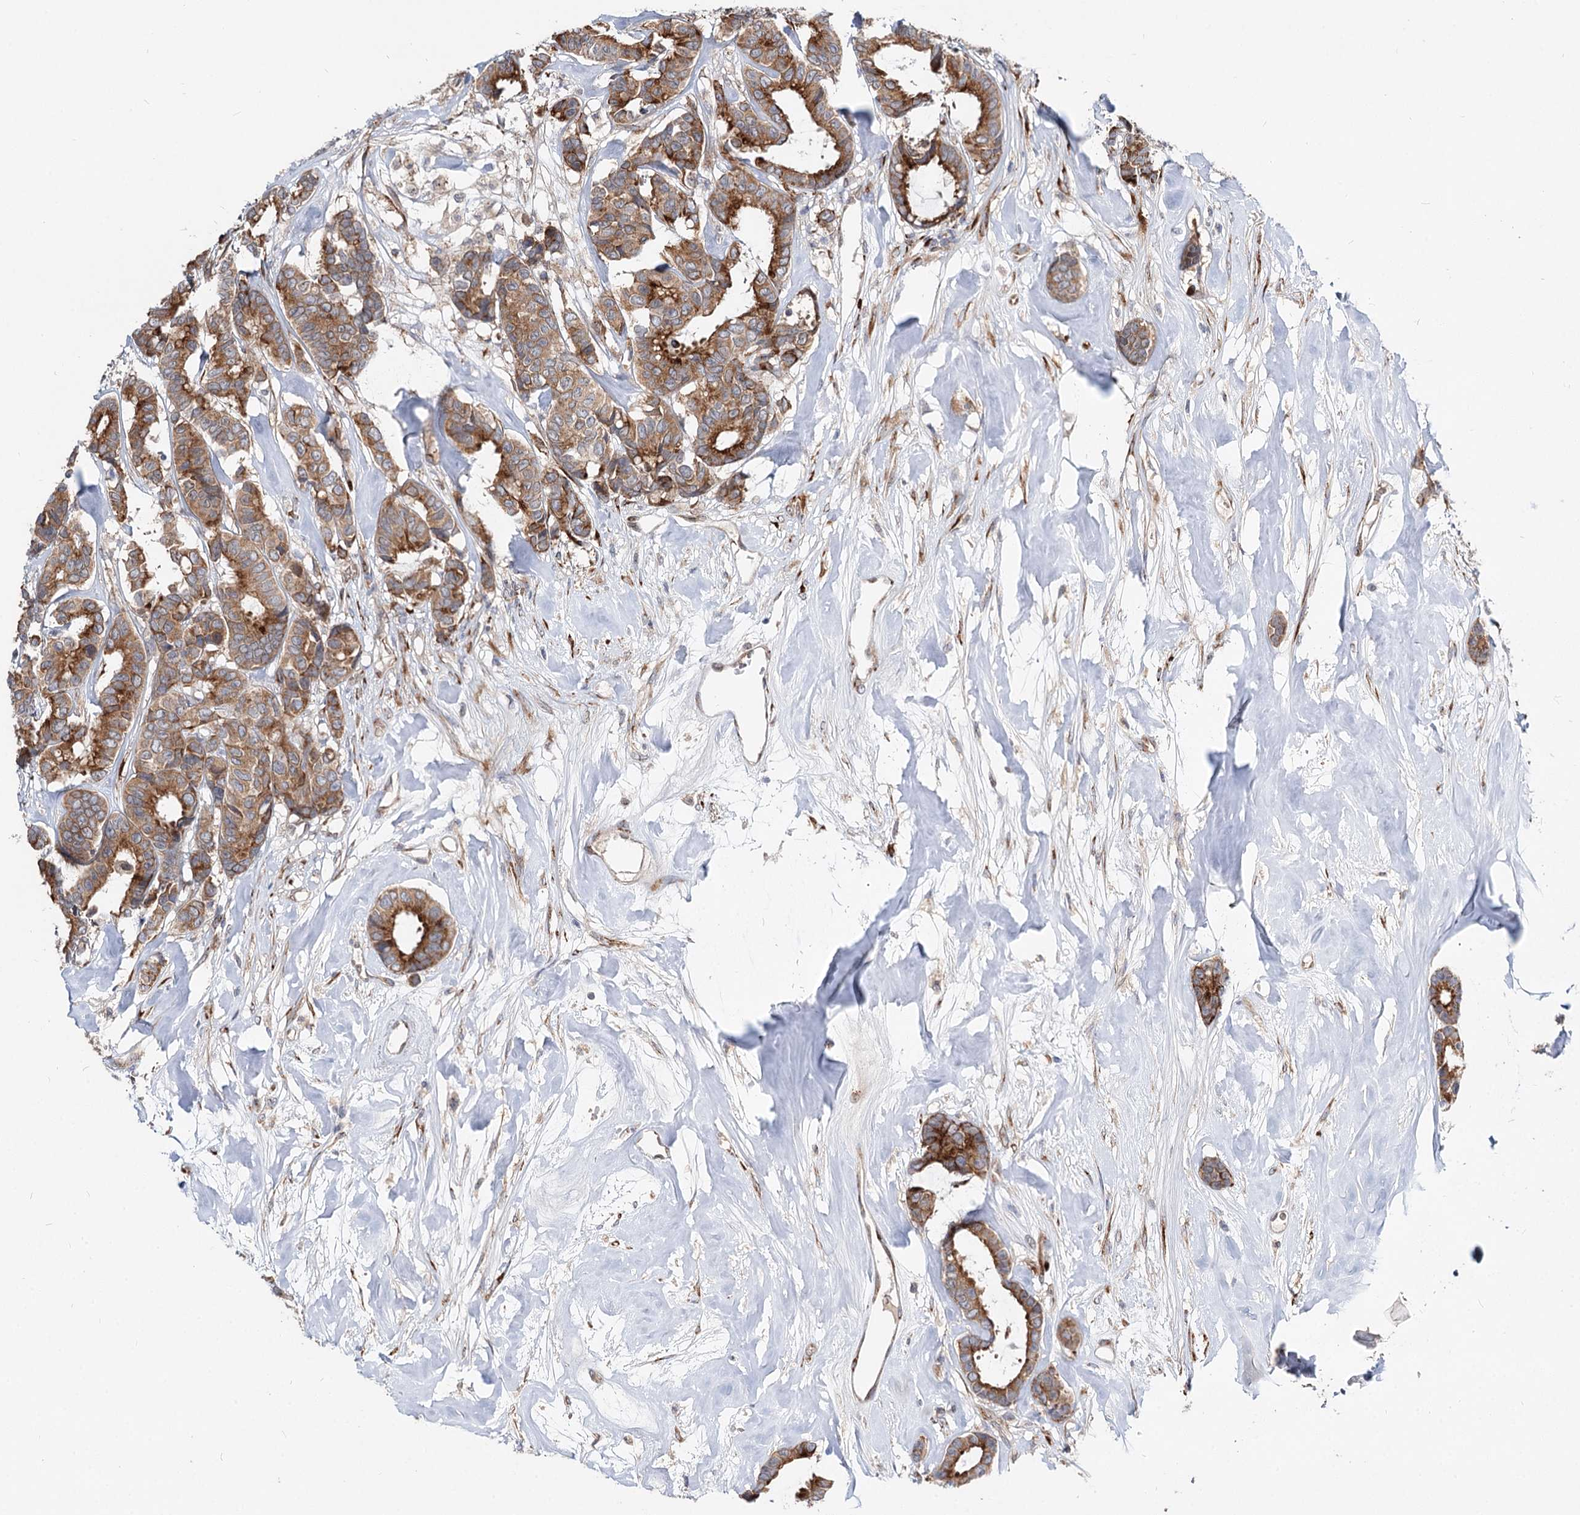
{"staining": {"intensity": "moderate", "quantity": ">75%", "location": "cytoplasmic/membranous"}, "tissue": "breast cancer", "cell_type": "Tumor cells", "image_type": "cancer", "snomed": [{"axis": "morphology", "description": "Duct carcinoma"}, {"axis": "topography", "description": "Breast"}], "caption": "Immunohistochemical staining of human breast cancer (invasive ductal carcinoma) reveals medium levels of moderate cytoplasmic/membranous positivity in about >75% of tumor cells. (Stains: DAB in brown, nuclei in blue, Microscopy: brightfield microscopy at high magnification).", "gene": "SPART", "patient": {"sex": "female", "age": 87}}